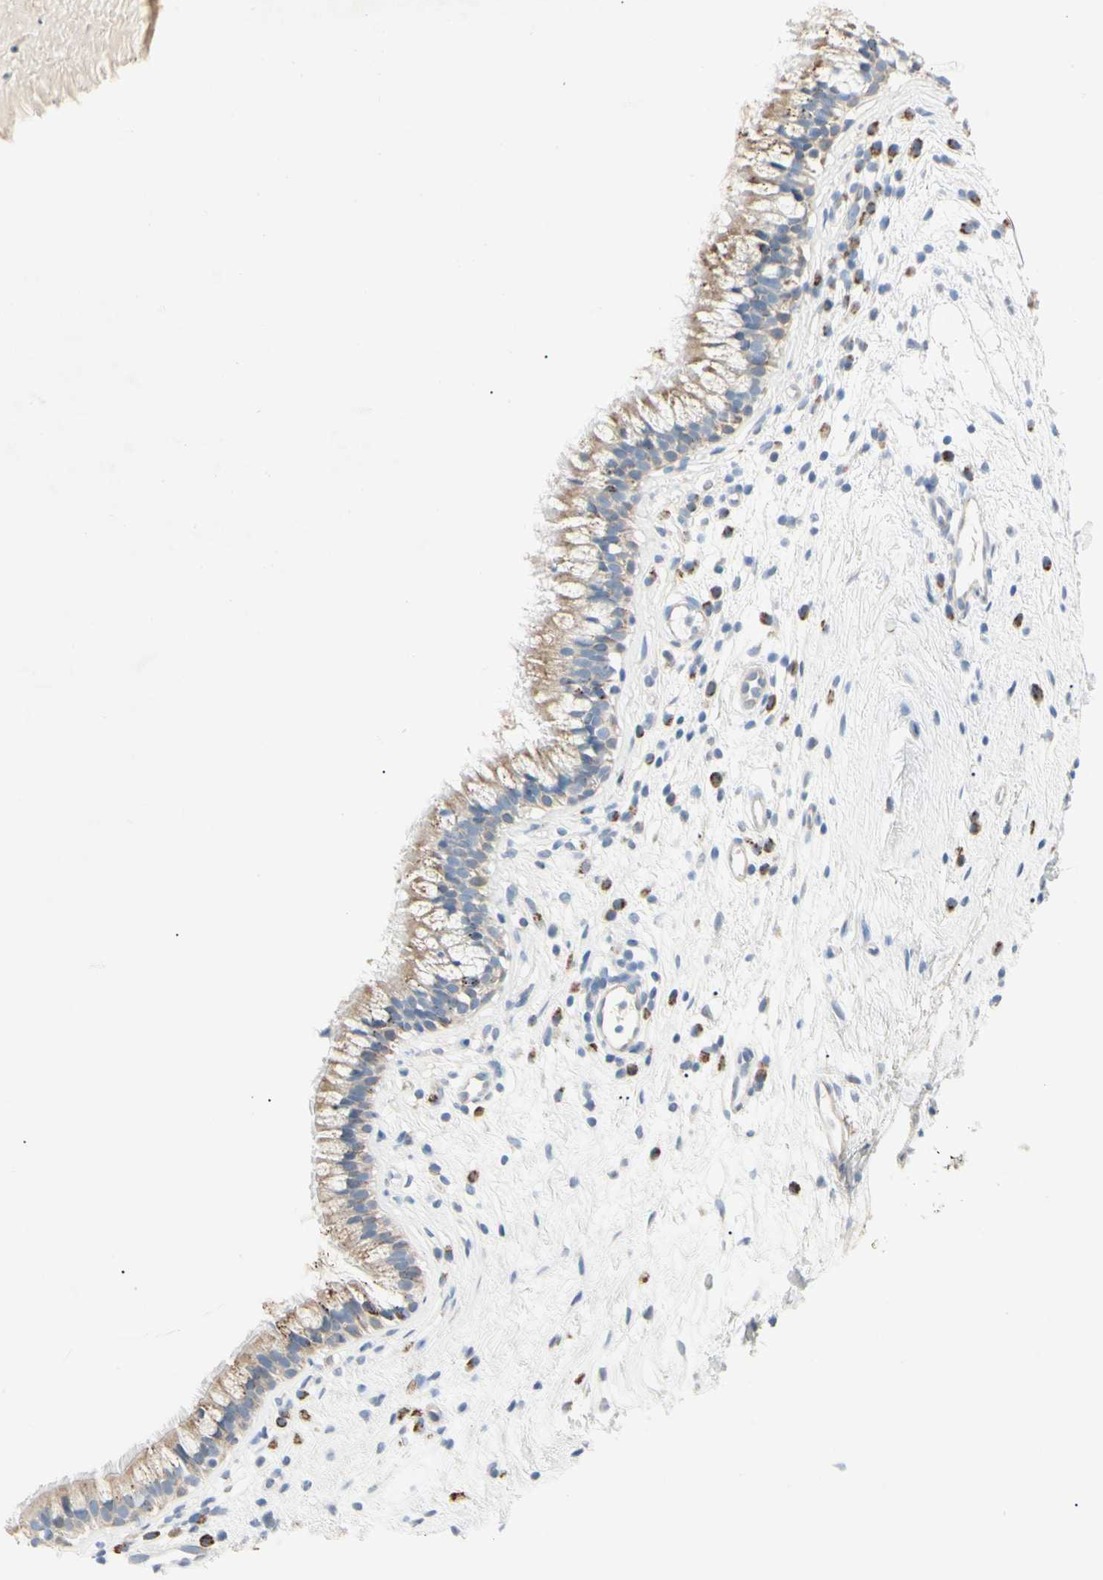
{"staining": {"intensity": "weak", "quantity": ">75%", "location": "cytoplasmic/membranous"}, "tissue": "nasopharynx", "cell_type": "Respiratory epithelial cells", "image_type": "normal", "snomed": [{"axis": "morphology", "description": "Normal tissue, NOS"}, {"axis": "topography", "description": "Nasopharynx"}], "caption": "This photomicrograph exhibits IHC staining of unremarkable human nasopharynx, with low weak cytoplasmic/membranous staining in approximately >75% of respiratory epithelial cells.", "gene": "ALDH18A1", "patient": {"sex": "male", "age": 21}}